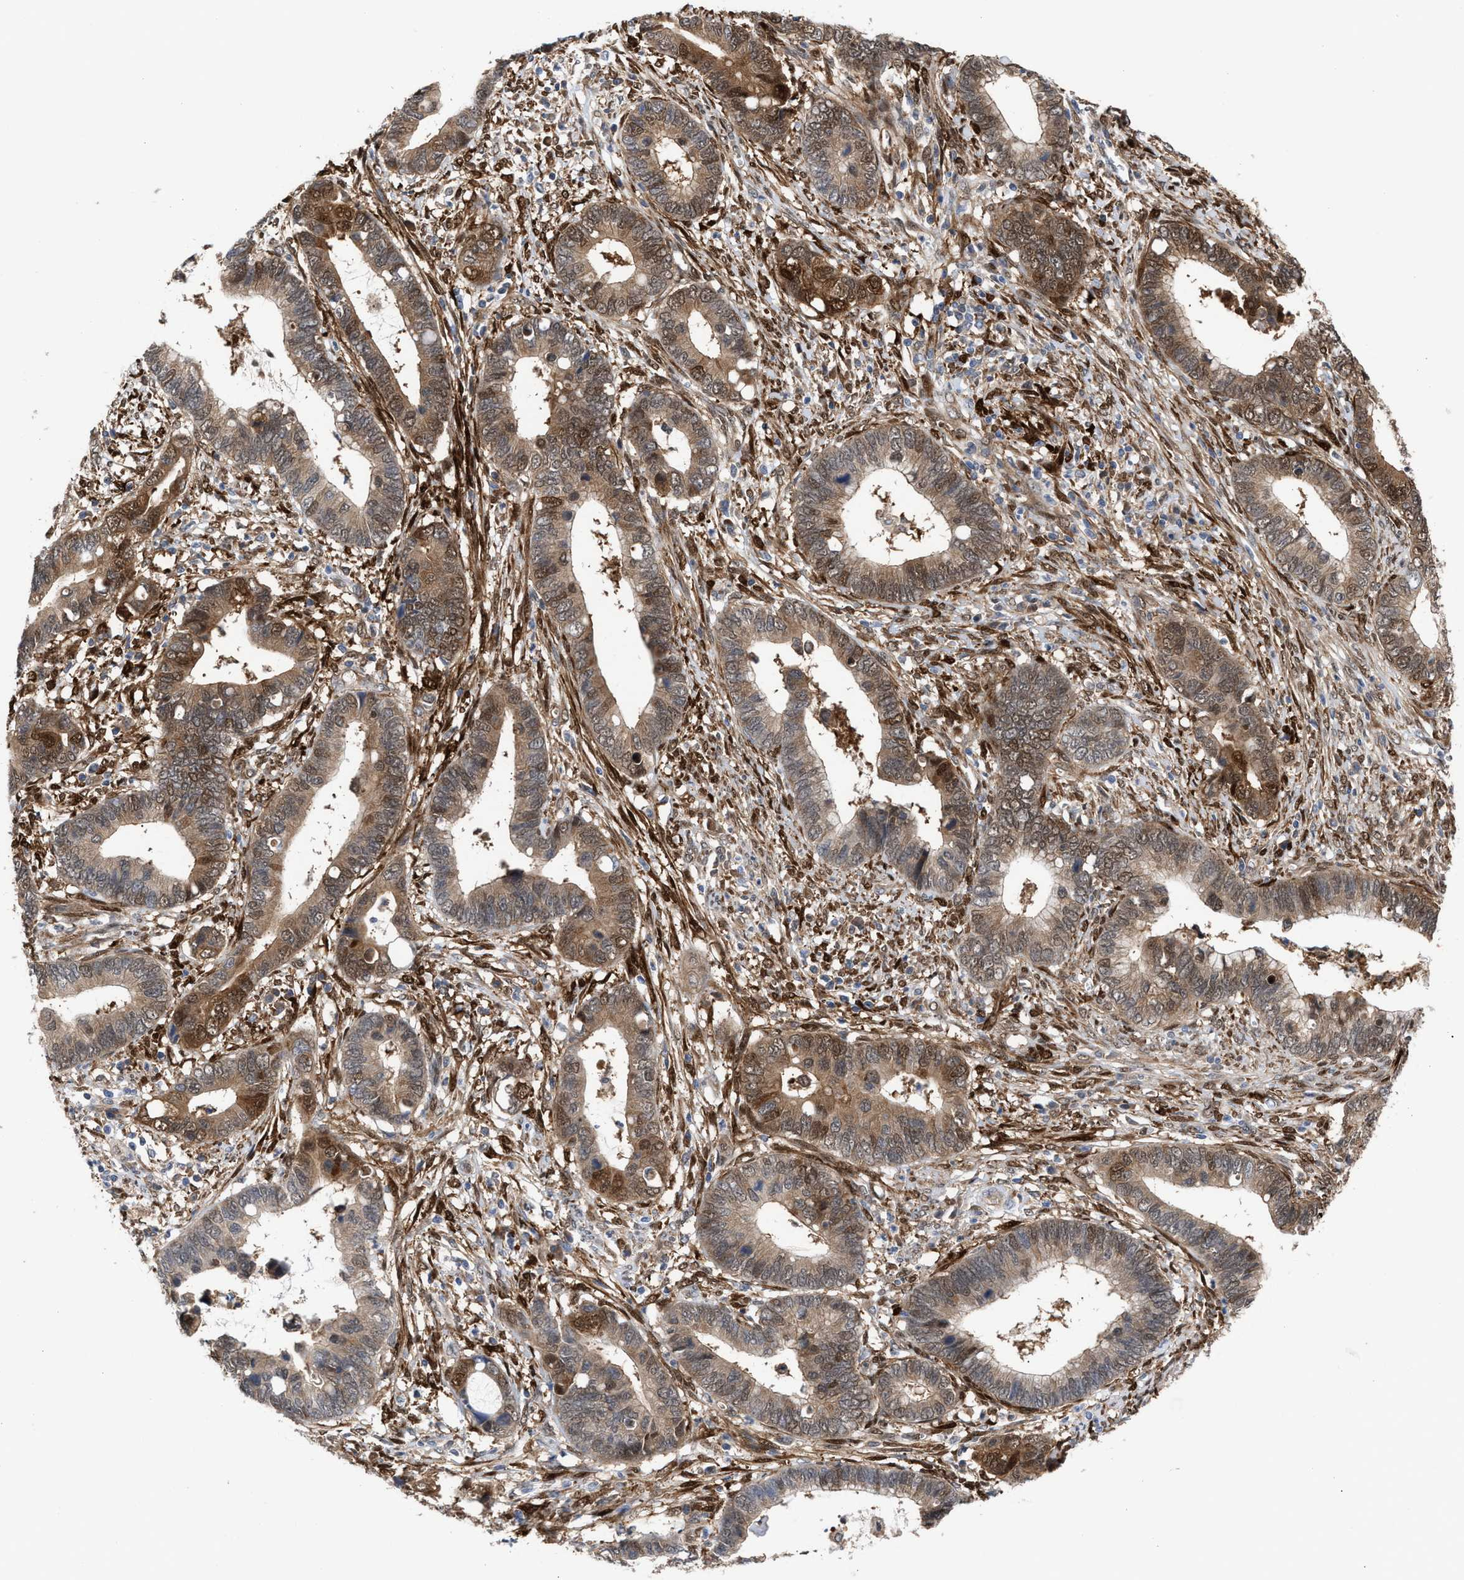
{"staining": {"intensity": "moderate", "quantity": ">75%", "location": "cytoplasmic/membranous,nuclear"}, "tissue": "cervical cancer", "cell_type": "Tumor cells", "image_type": "cancer", "snomed": [{"axis": "morphology", "description": "Adenocarcinoma, NOS"}, {"axis": "topography", "description": "Cervix"}], "caption": "Cervical cancer (adenocarcinoma) was stained to show a protein in brown. There is medium levels of moderate cytoplasmic/membranous and nuclear staining in about >75% of tumor cells.", "gene": "TP53I3", "patient": {"sex": "female", "age": 44}}